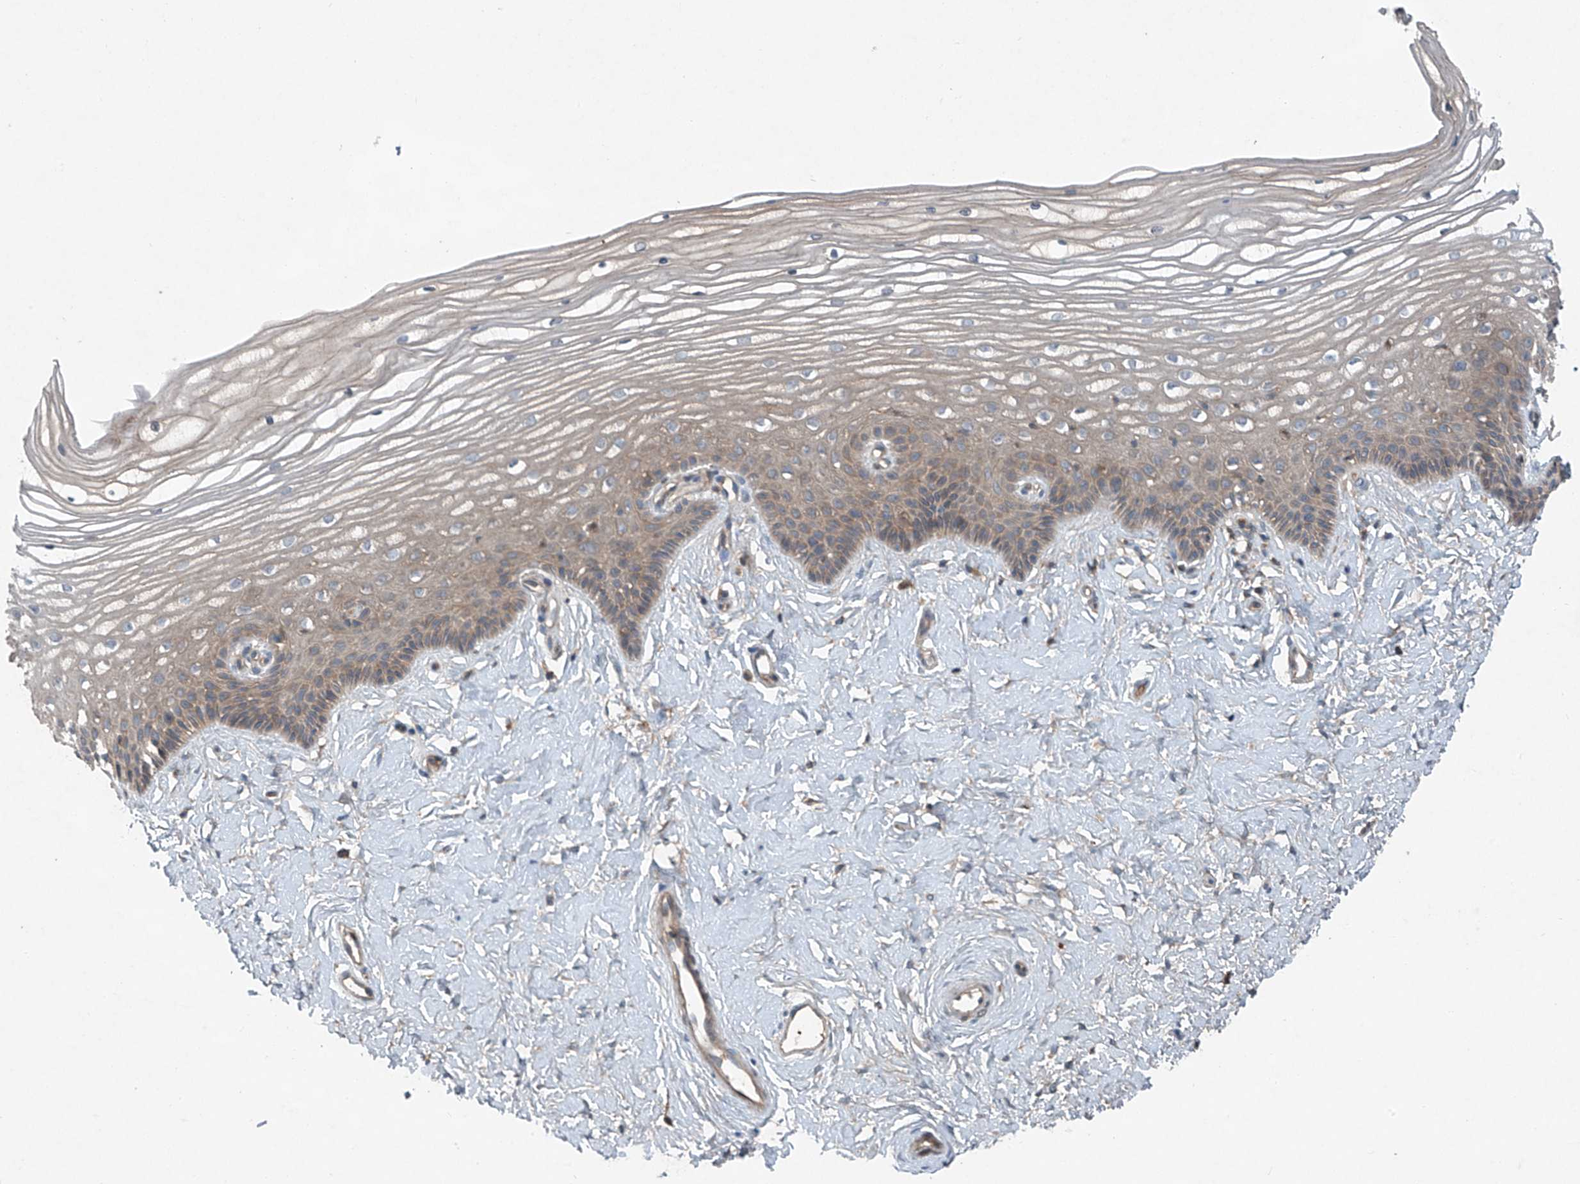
{"staining": {"intensity": "weak", "quantity": "25%-75%", "location": "cytoplasmic/membranous"}, "tissue": "vagina", "cell_type": "Squamous epithelial cells", "image_type": "normal", "snomed": [{"axis": "morphology", "description": "Normal tissue, NOS"}, {"axis": "topography", "description": "Vagina"}, {"axis": "topography", "description": "Cervix"}], "caption": "Immunohistochemistry (IHC) (DAB) staining of normal vagina shows weak cytoplasmic/membranous protein expression in about 25%-75% of squamous epithelial cells.", "gene": "FOXRED2", "patient": {"sex": "female", "age": 40}}